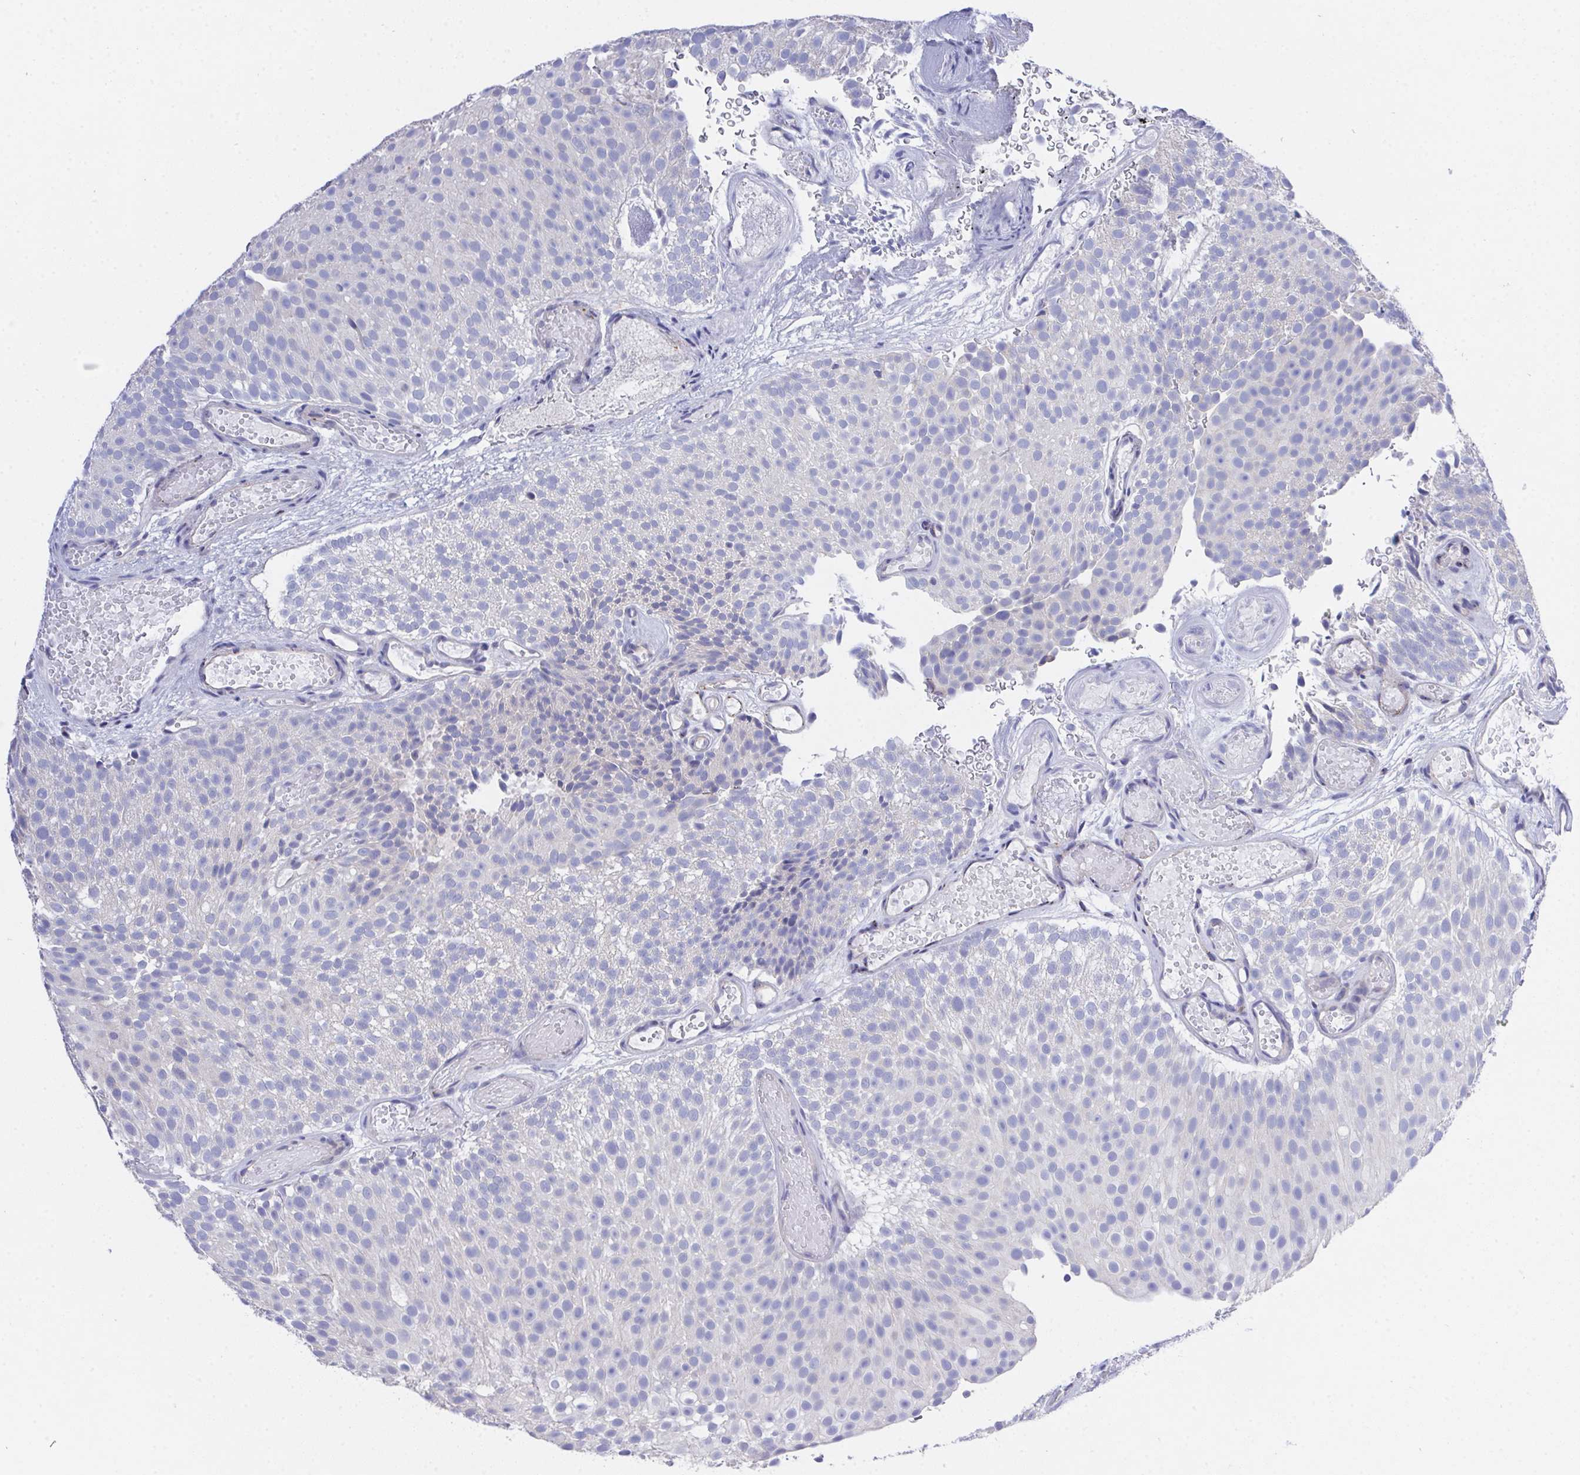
{"staining": {"intensity": "negative", "quantity": "none", "location": "none"}, "tissue": "urothelial cancer", "cell_type": "Tumor cells", "image_type": "cancer", "snomed": [{"axis": "morphology", "description": "Urothelial carcinoma, Low grade"}, {"axis": "topography", "description": "Urinary bladder"}], "caption": "An immunohistochemistry photomicrograph of urothelial cancer is shown. There is no staining in tumor cells of urothelial cancer.", "gene": "PRG3", "patient": {"sex": "male", "age": 78}}